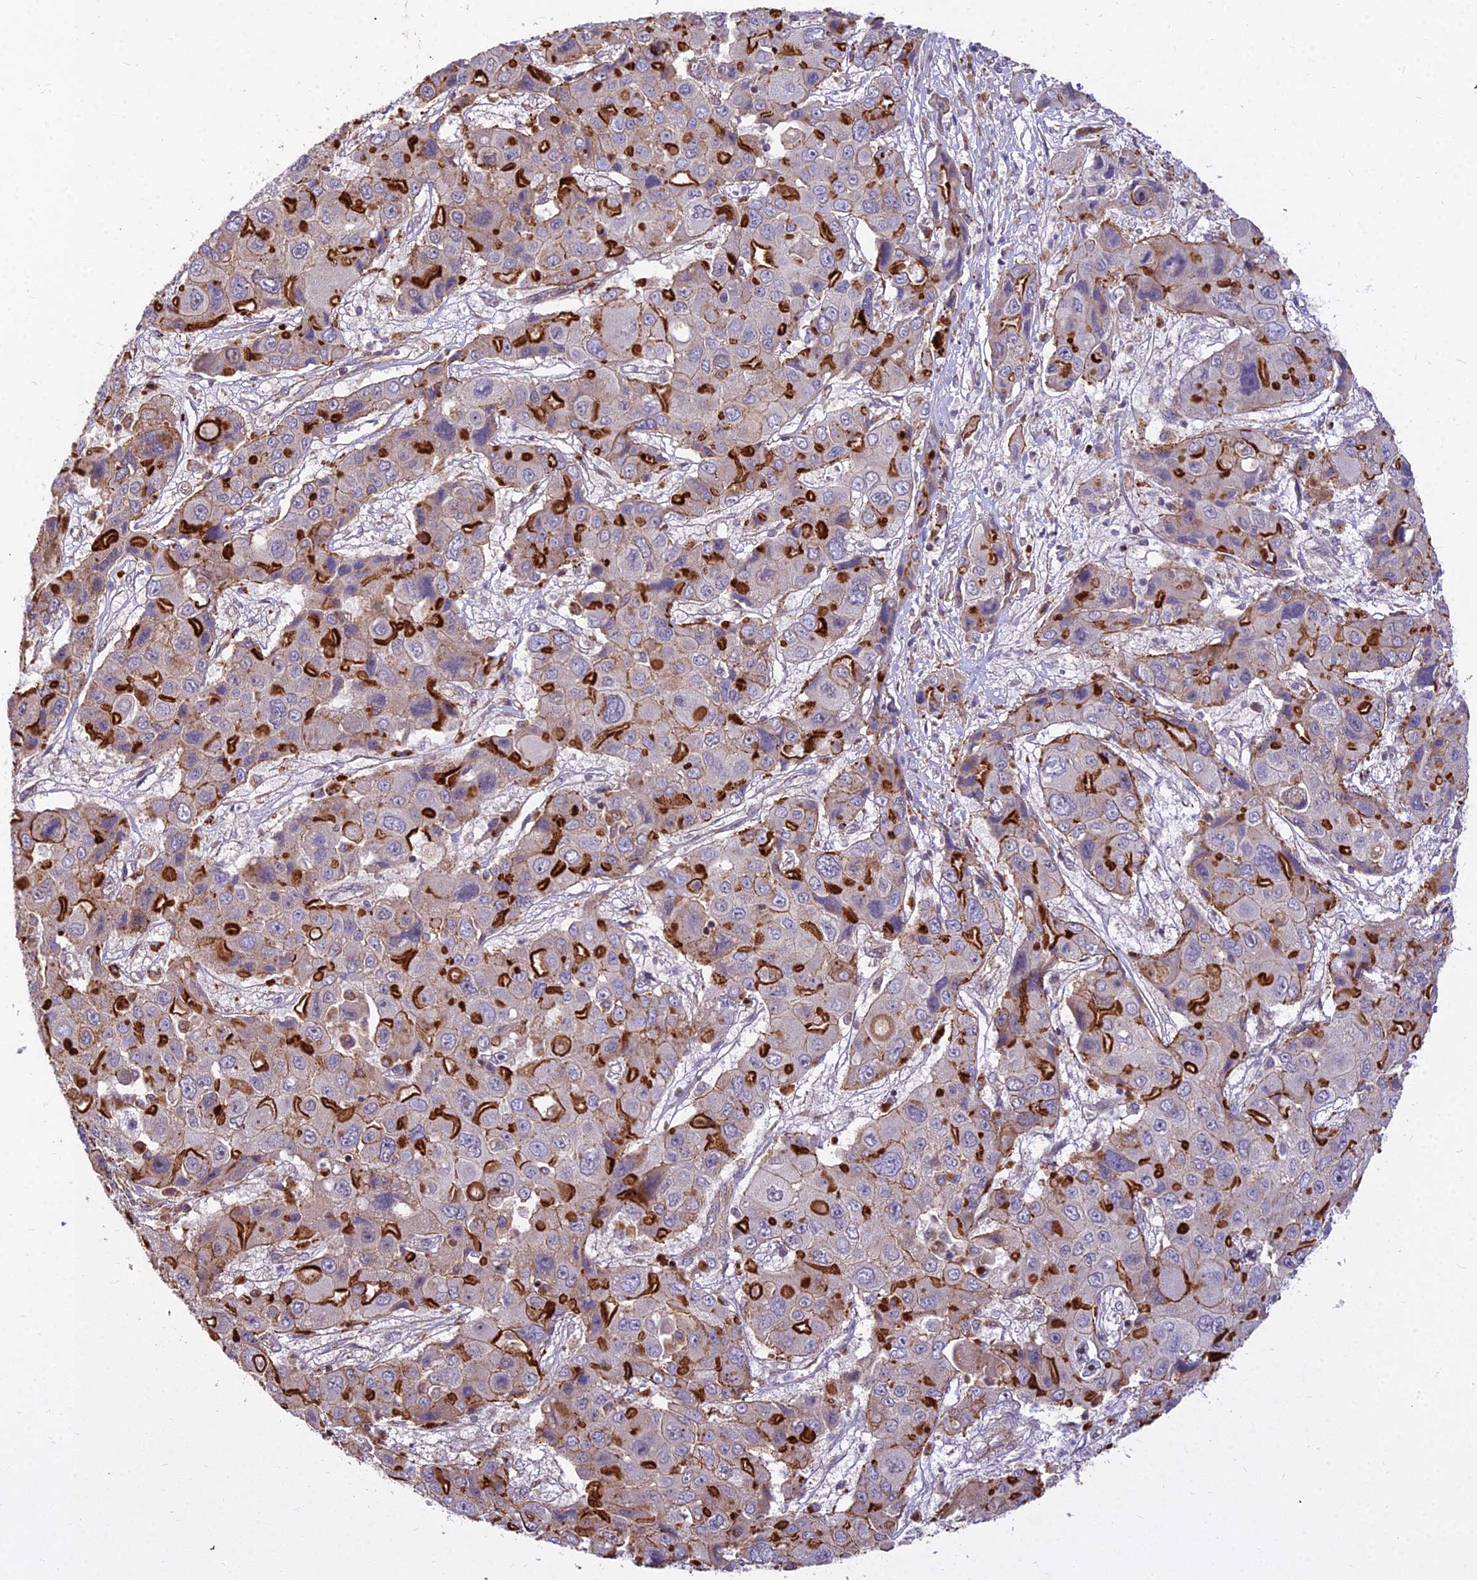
{"staining": {"intensity": "strong", "quantity": "25%-75%", "location": "cytoplasmic/membranous"}, "tissue": "liver cancer", "cell_type": "Tumor cells", "image_type": "cancer", "snomed": [{"axis": "morphology", "description": "Cholangiocarcinoma"}, {"axis": "topography", "description": "Liver"}], "caption": "Liver cancer stained with a protein marker displays strong staining in tumor cells.", "gene": "GLYATL3", "patient": {"sex": "male", "age": 67}}